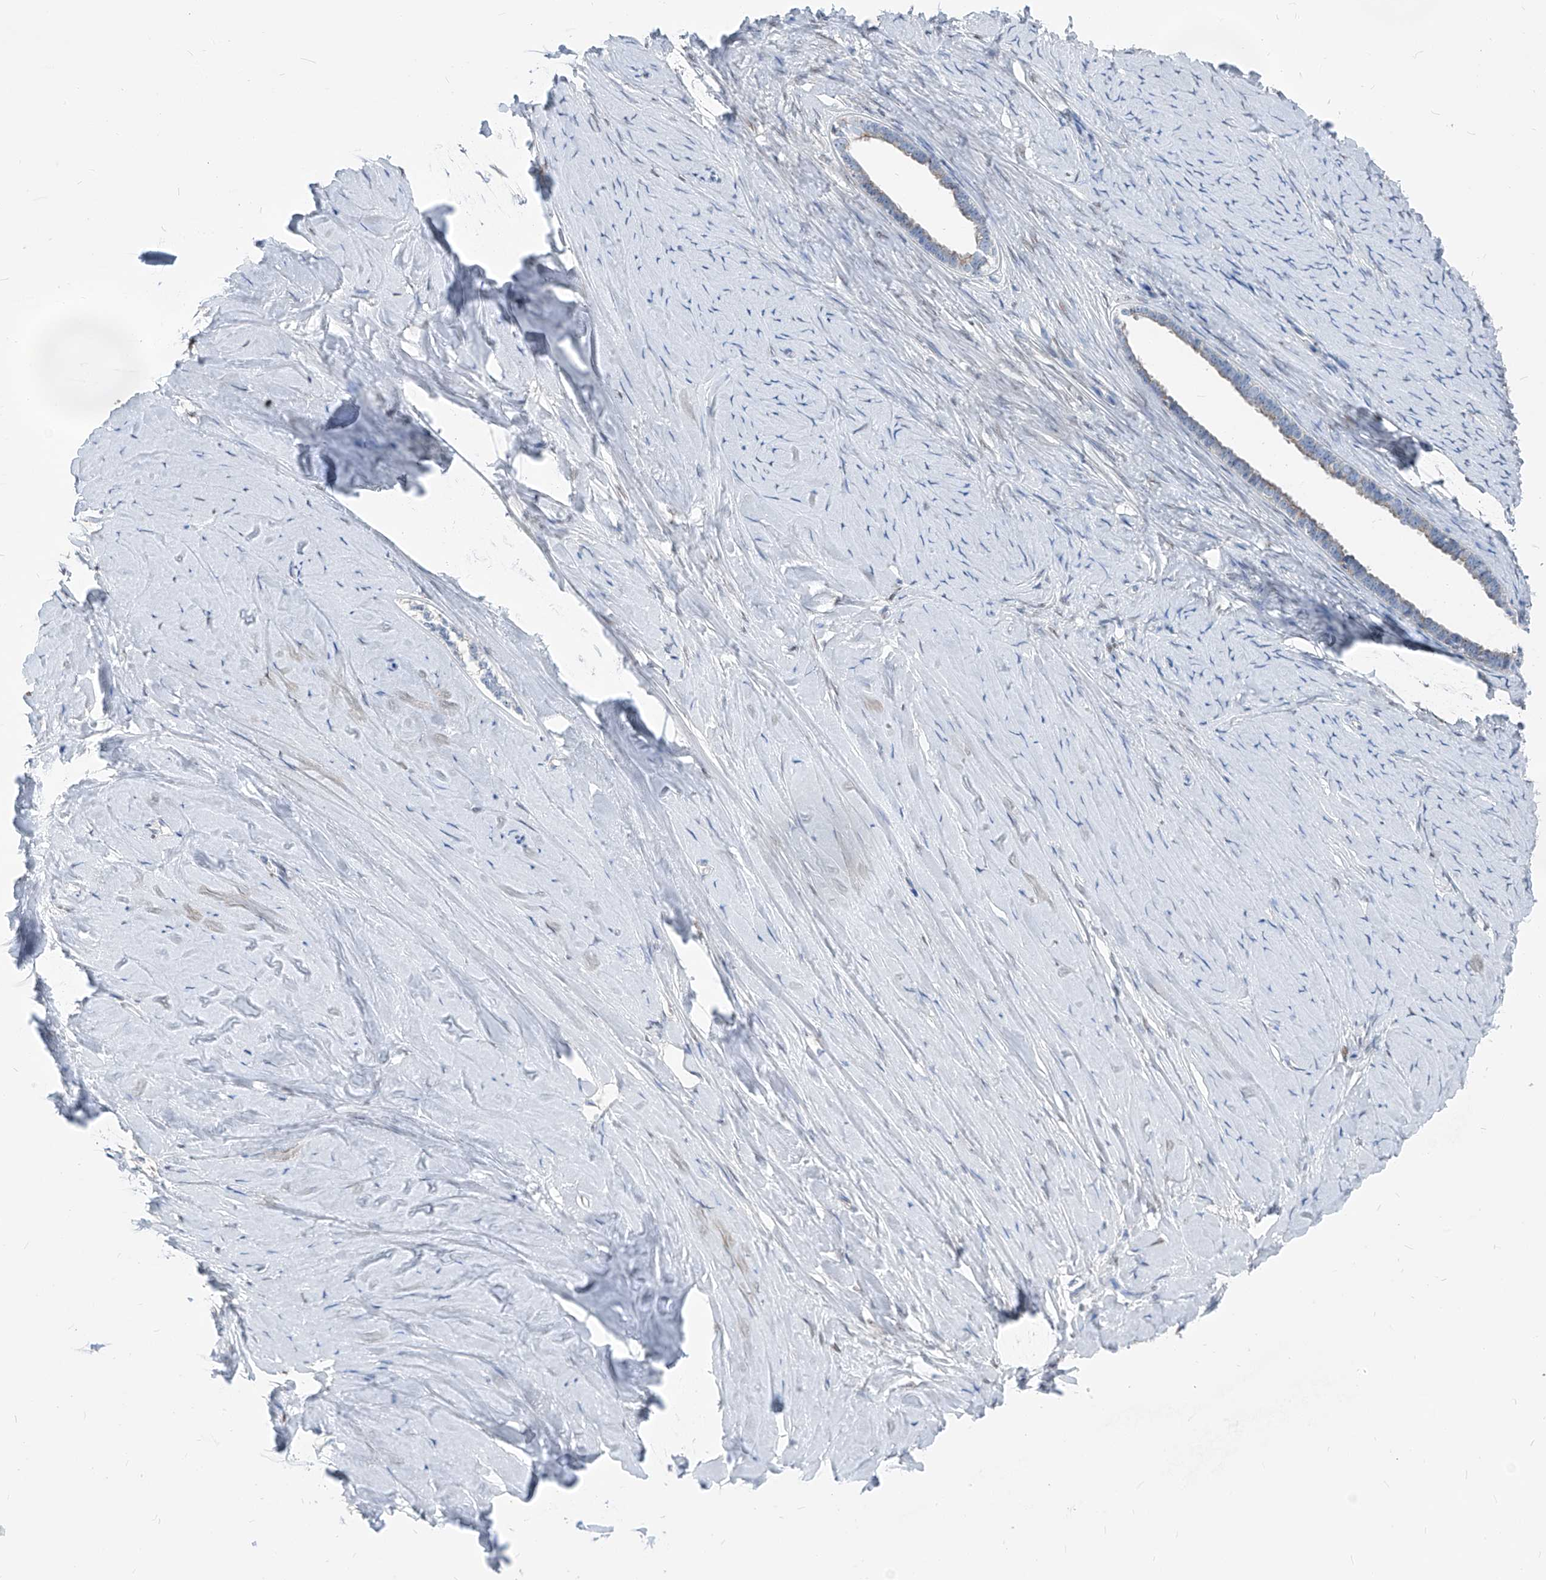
{"staining": {"intensity": "negative", "quantity": "none", "location": "none"}, "tissue": "ovarian cancer", "cell_type": "Tumor cells", "image_type": "cancer", "snomed": [{"axis": "morphology", "description": "Cystadenocarcinoma, serous, NOS"}, {"axis": "topography", "description": "Ovary"}], "caption": "High power microscopy micrograph of an IHC histopathology image of serous cystadenocarcinoma (ovarian), revealing no significant positivity in tumor cells.", "gene": "AGPS", "patient": {"sex": "female", "age": 79}}